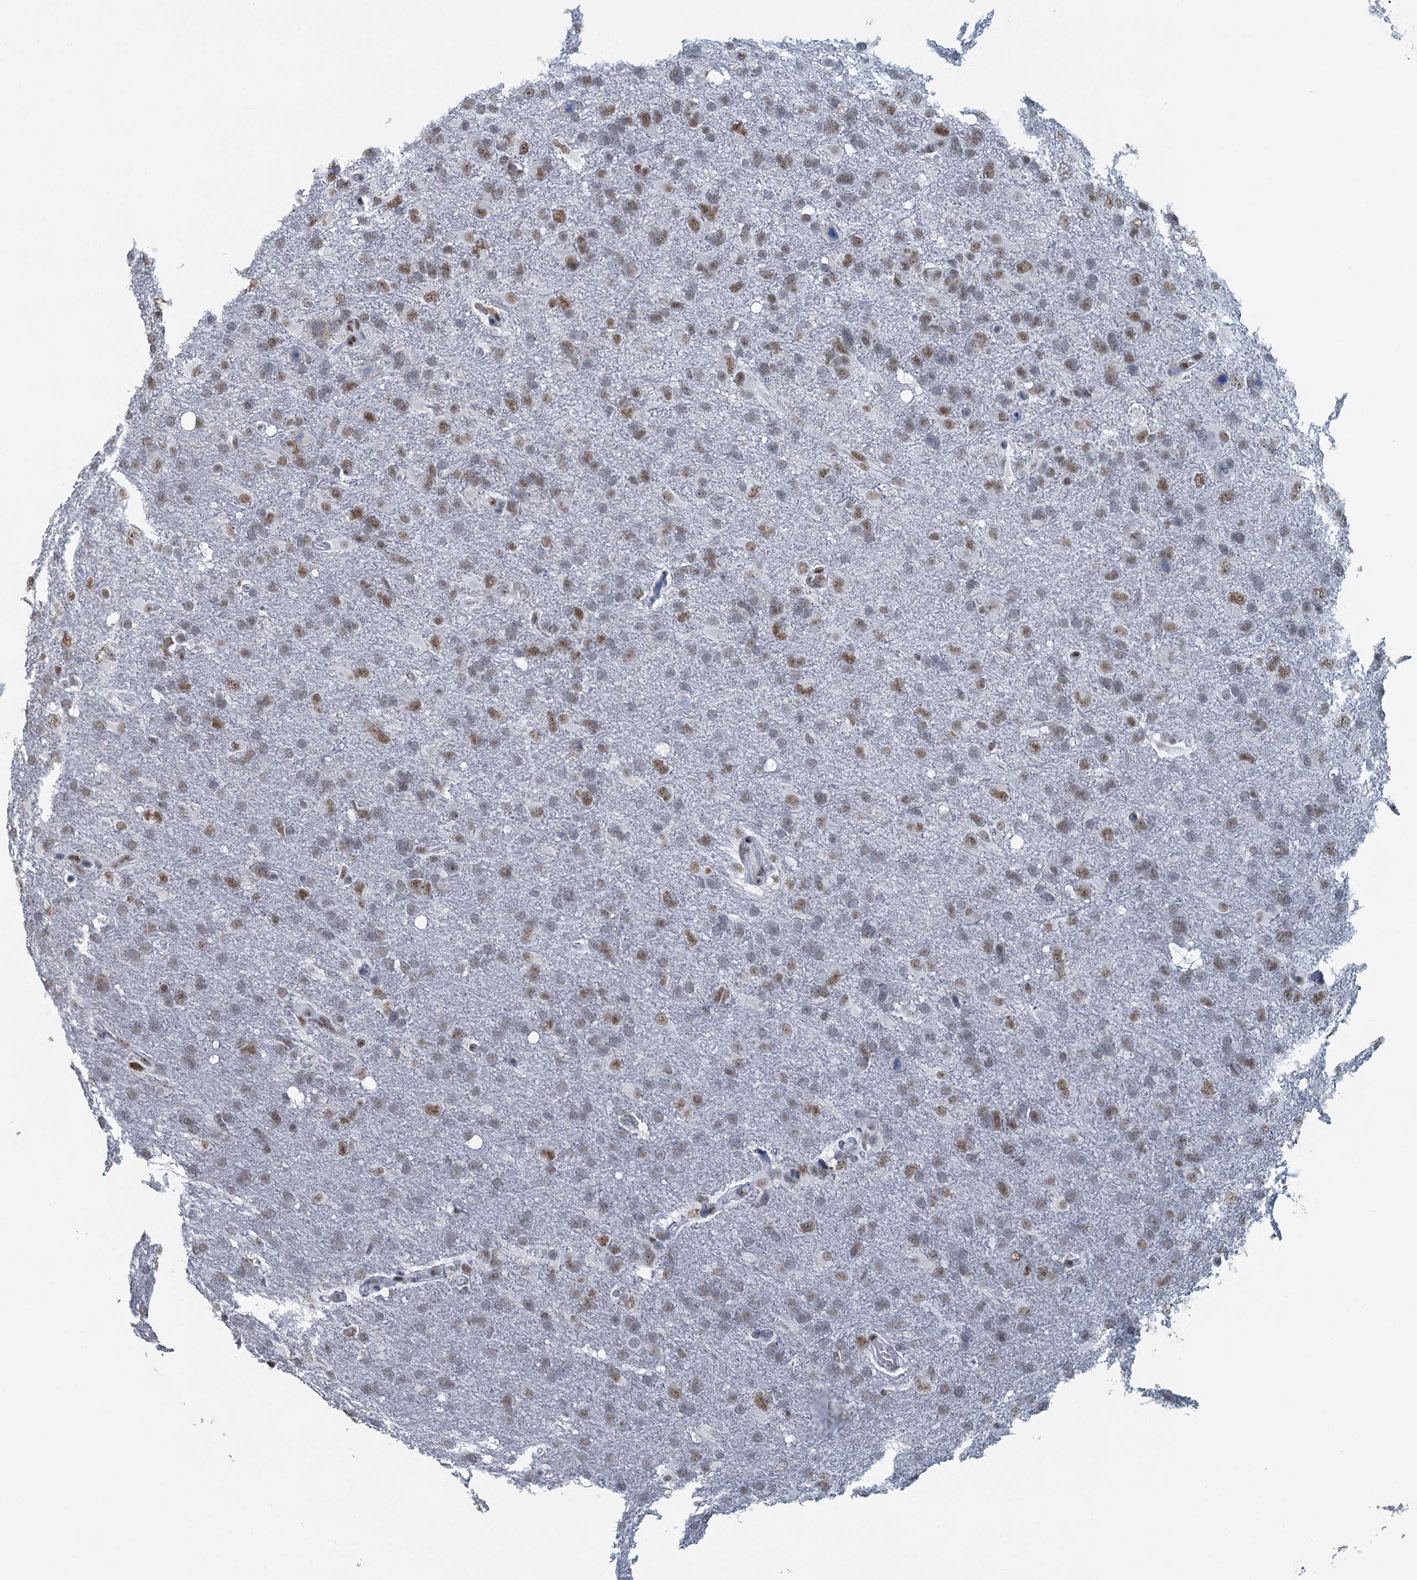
{"staining": {"intensity": "moderate", "quantity": ">75%", "location": "nuclear"}, "tissue": "glioma", "cell_type": "Tumor cells", "image_type": "cancer", "snomed": [{"axis": "morphology", "description": "Glioma, malignant, High grade"}, {"axis": "topography", "description": "Brain"}], "caption": "Immunohistochemical staining of glioma displays moderate nuclear protein expression in approximately >75% of tumor cells. (DAB (3,3'-diaminobenzidine) = brown stain, brightfield microscopy at high magnification).", "gene": "TTLL9", "patient": {"sex": "male", "age": 61}}